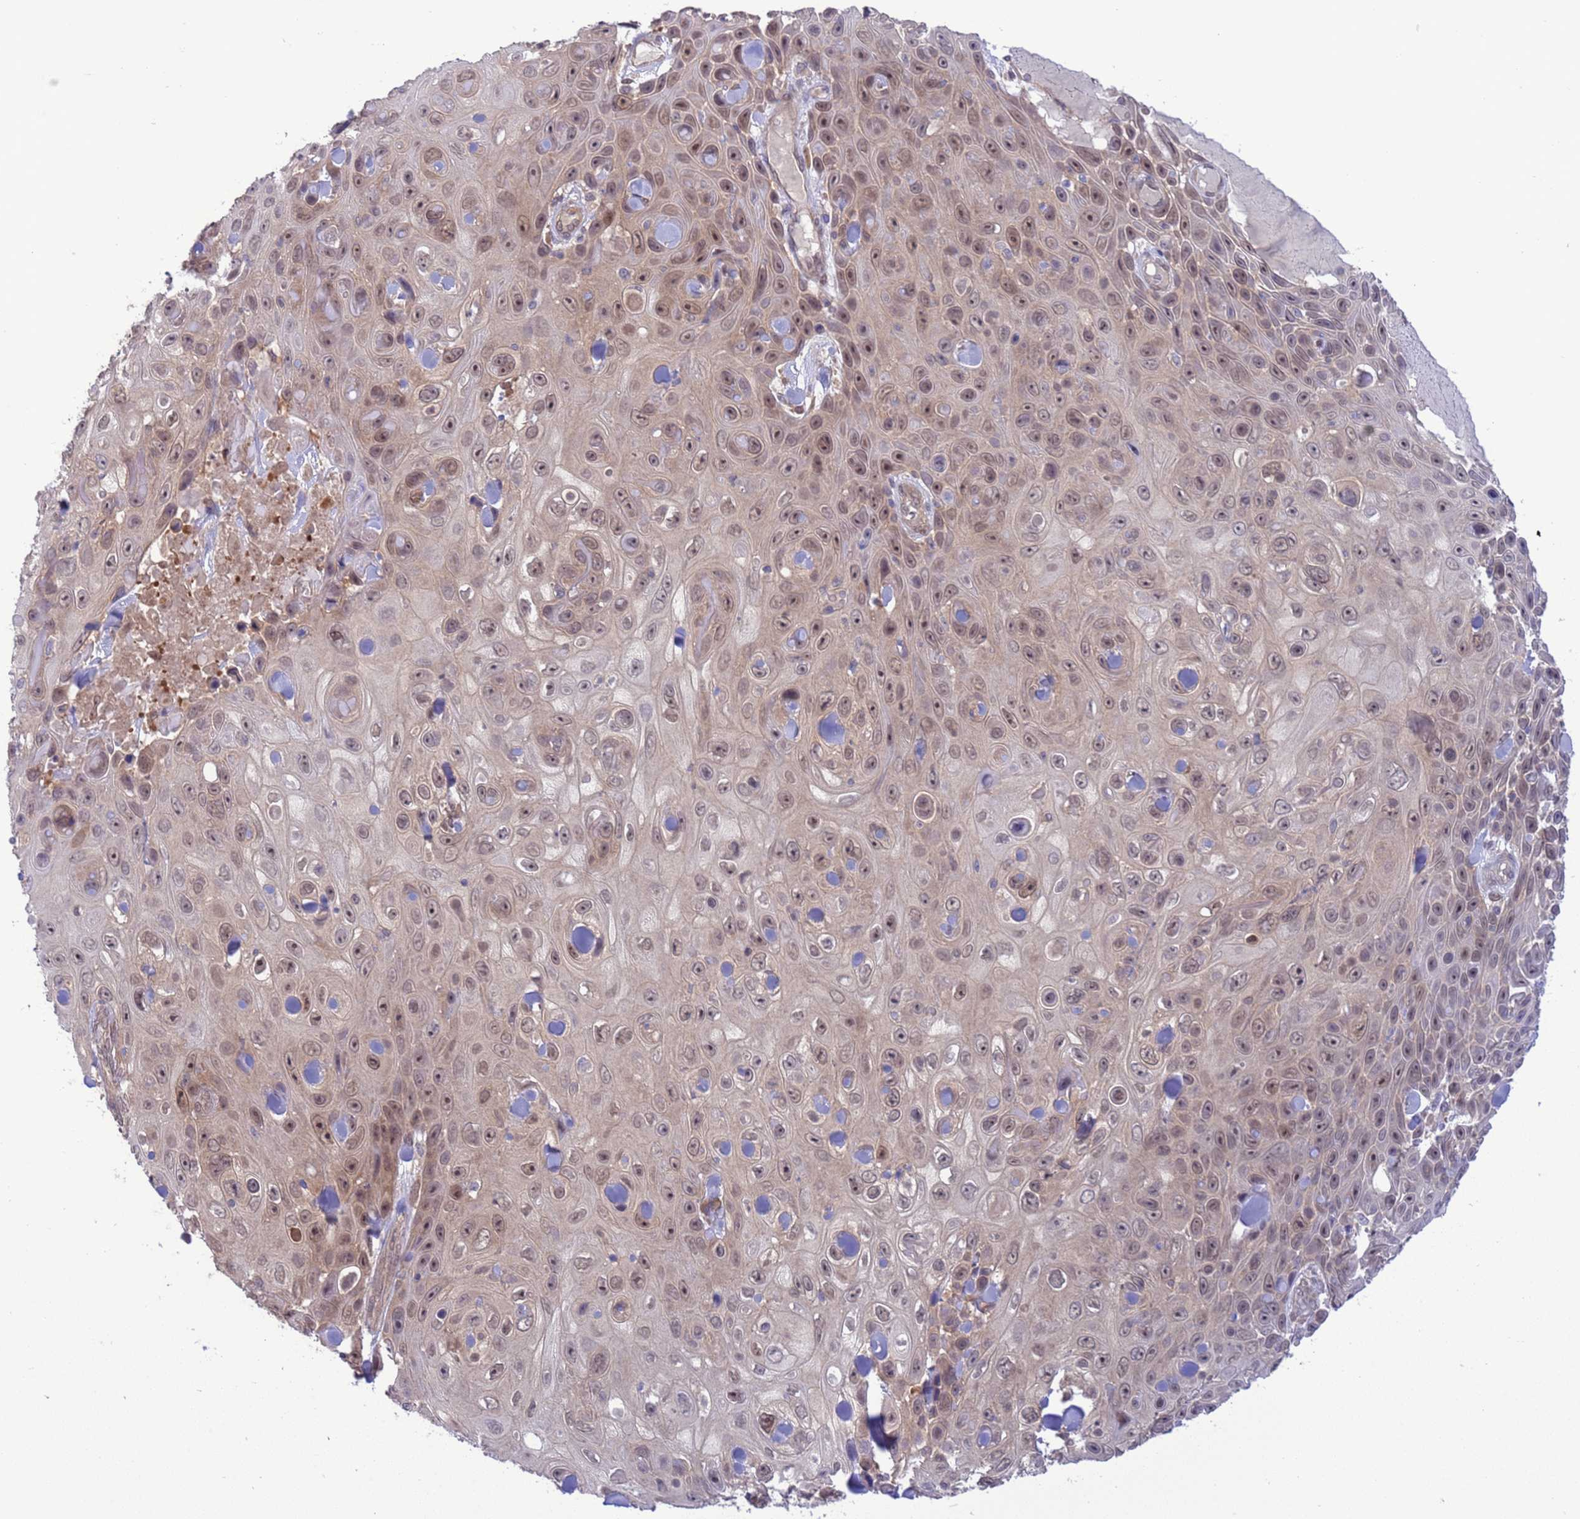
{"staining": {"intensity": "moderate", "quantity": ">75%", "location": "nuclear"}, "tissue": "skin cancer", "cell_type": "Tumor cells", "image_type": "cancer", "snomed": [{"axis": "morphology", "description": "Squamous cell carcinoma, NOS"}, {"axis": "topography", "description": "Skin"}], "caption": "A high-resolution photomicrograph shows immunohistochemistry staining of skin cancer, which exhibits moderate nuclear expression in approximately >75% of tumor cells. (DAB IHC, brown staining for protein, blue staining for nuclei).", "gene": "ZNF461", "patient": {"sex": "male", "age": 82}}